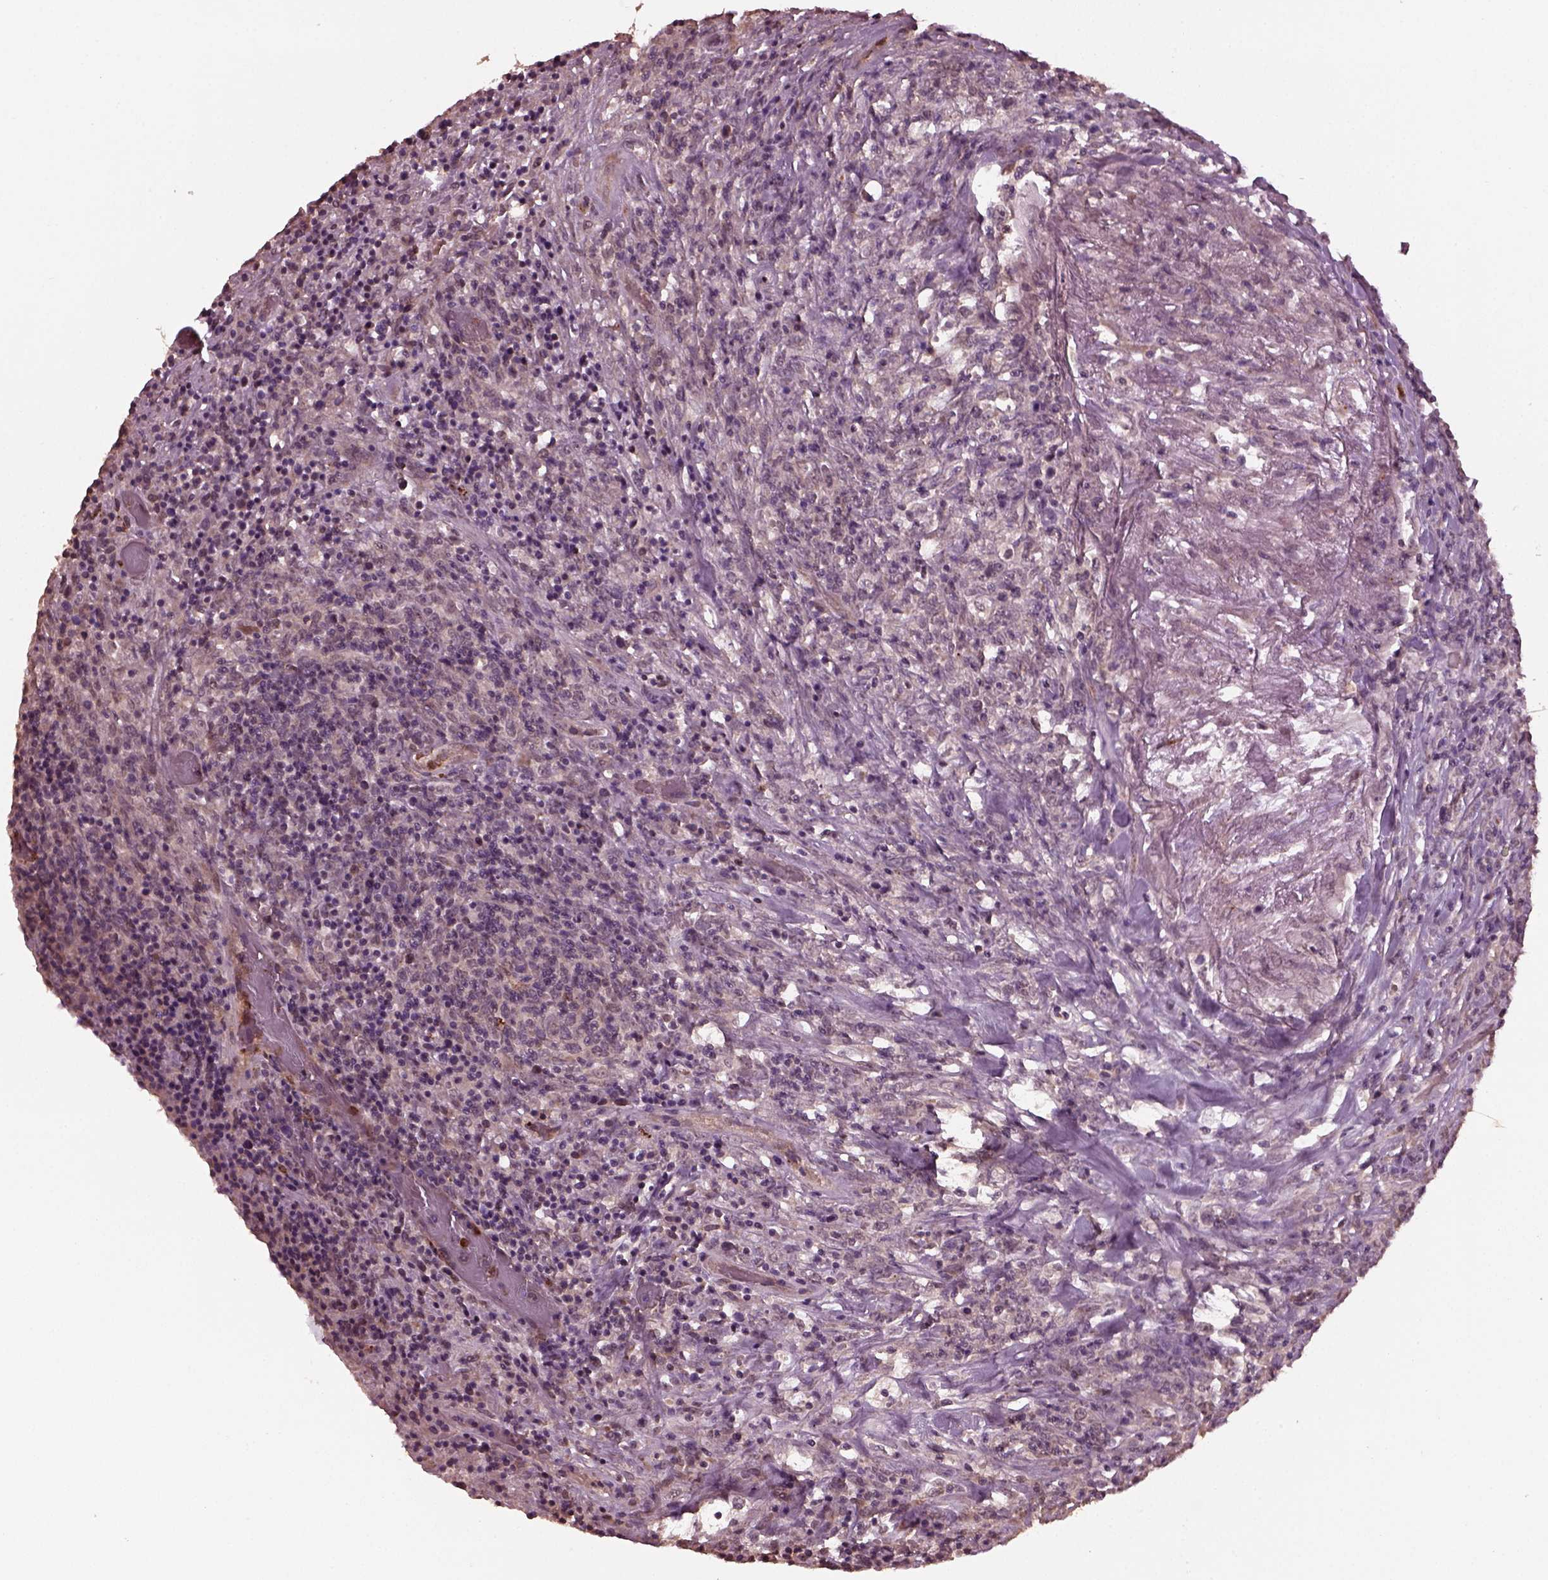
{"staining": {"intensity": "negative", "quantity": "none", "location": "none"}, "tissue": "lymphoma", "cell_type": "Tumor cells", "image_type": "cancer", "snomed": [{"axis": "morphology", "description": "Malignant lymphoma, non-Hodgkin's type, High grade"}, {"axis": "topography", "description": "Lung"}], "caption": "Immunohistochemistry (IHC) image of high-grade malignant lymphoma, non-Hodgkin's type stained for a protein (brown), which demonstrates no expression in tumor cells.", "gene": "RUFY3", "patient": {"sex": "male", "age": 79}}